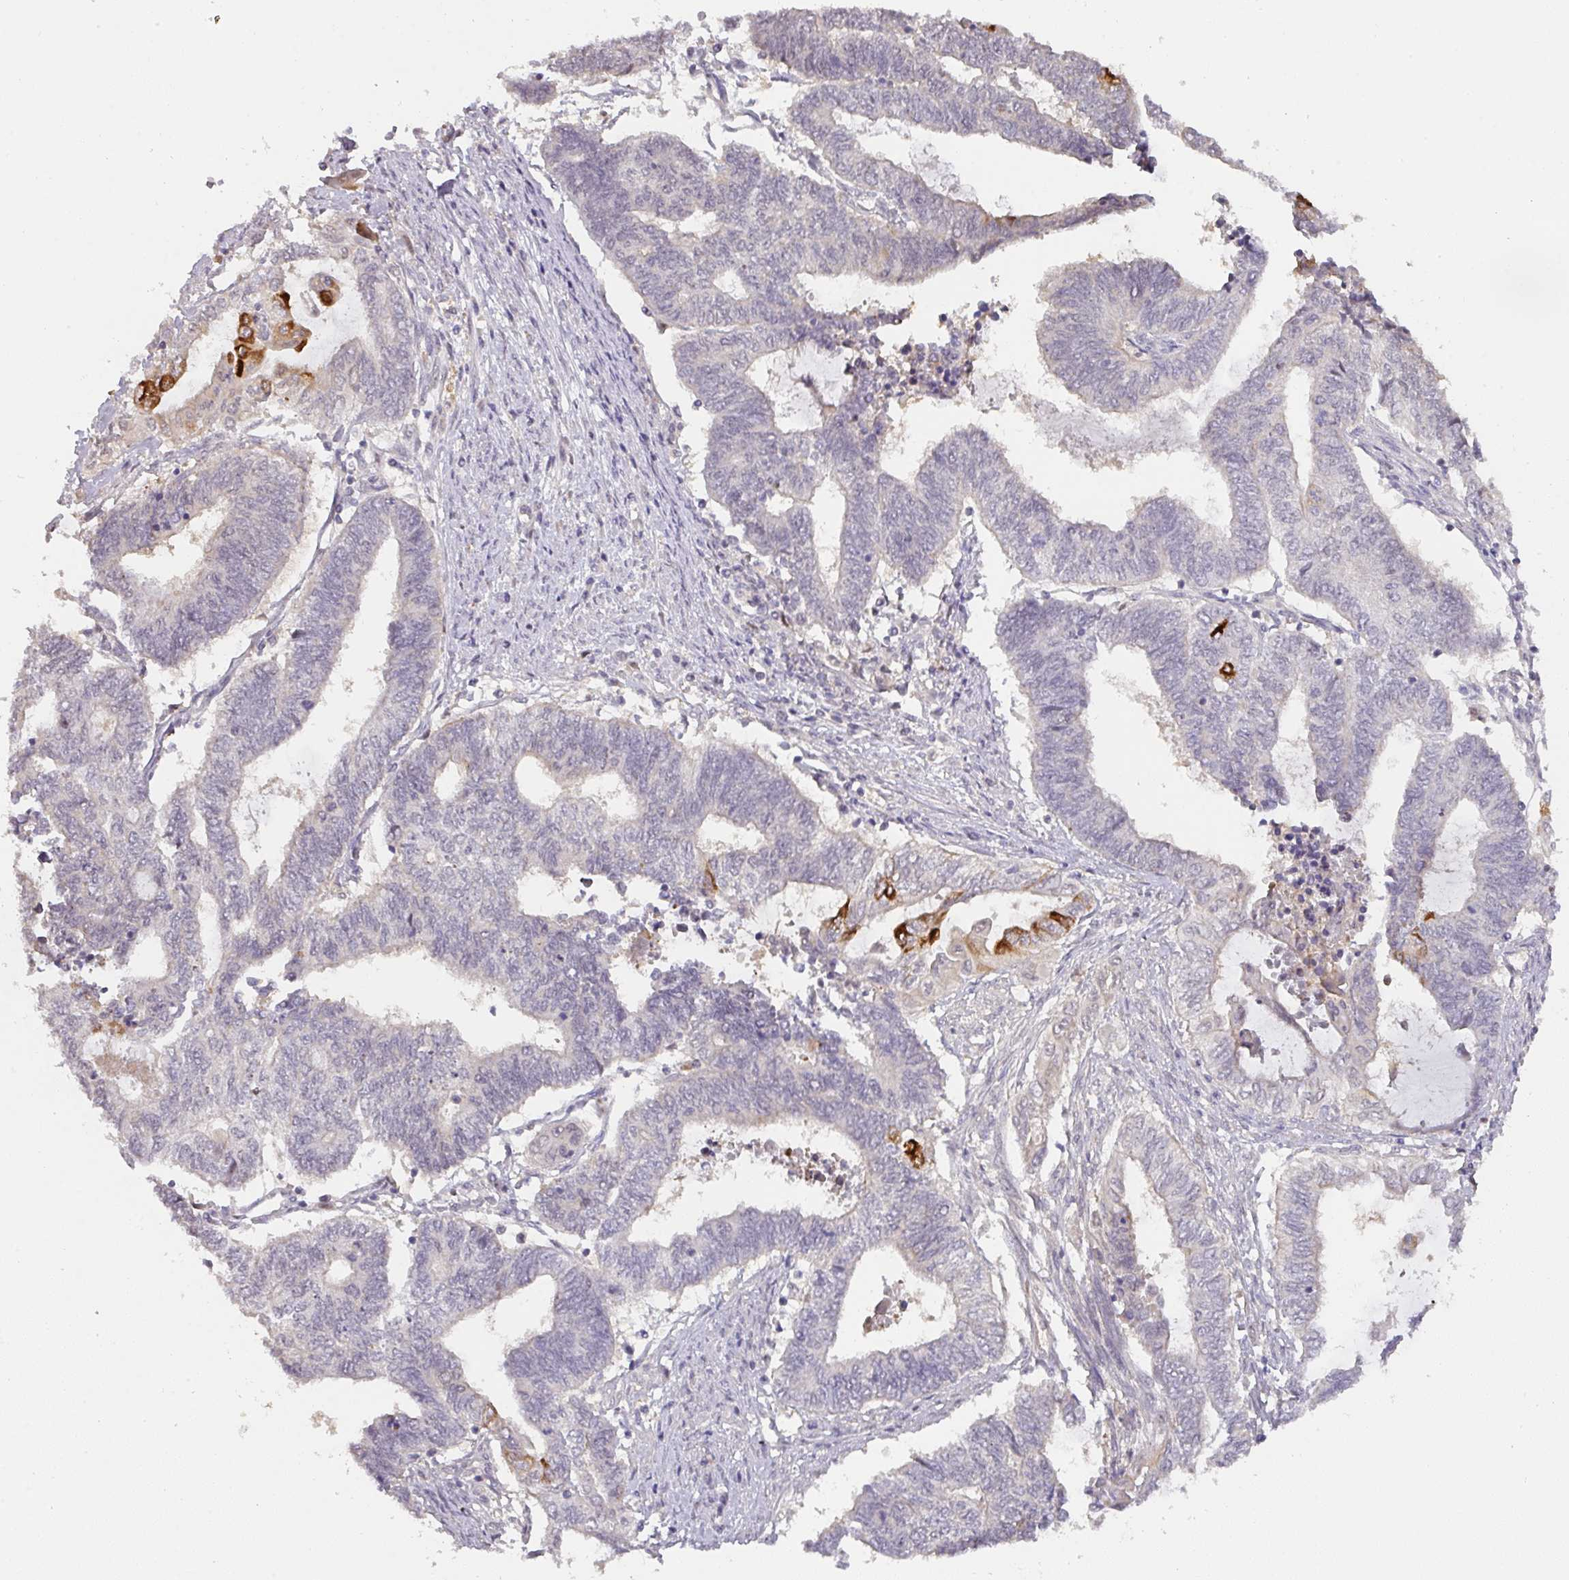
{"staining": {"intensity": "strong", "quantity": "<25%", "location": "cytoplasmic/membranous"}, "tissue": "endometrial cancer", "cell_type": "Tumor cells", "image_type": "cancer", "snomed": [{"axis": "morphology", "description": "Adenocarcinoma, NOS"}, {"axis": "topography", "description": "Uterus"}, {"axis": "topography", "description": "Endometrium"}], "caption": "IHC (DAB (3,3'-diaminobenzidine)) staining of human endometrial cancer (adenocarcinoma) reveals strong cytoplasmic/membranous protein expression in approximately <25% of tumor cells.", "gene": "FOXN4", "patient": {"sex": "female", "age": 70}}